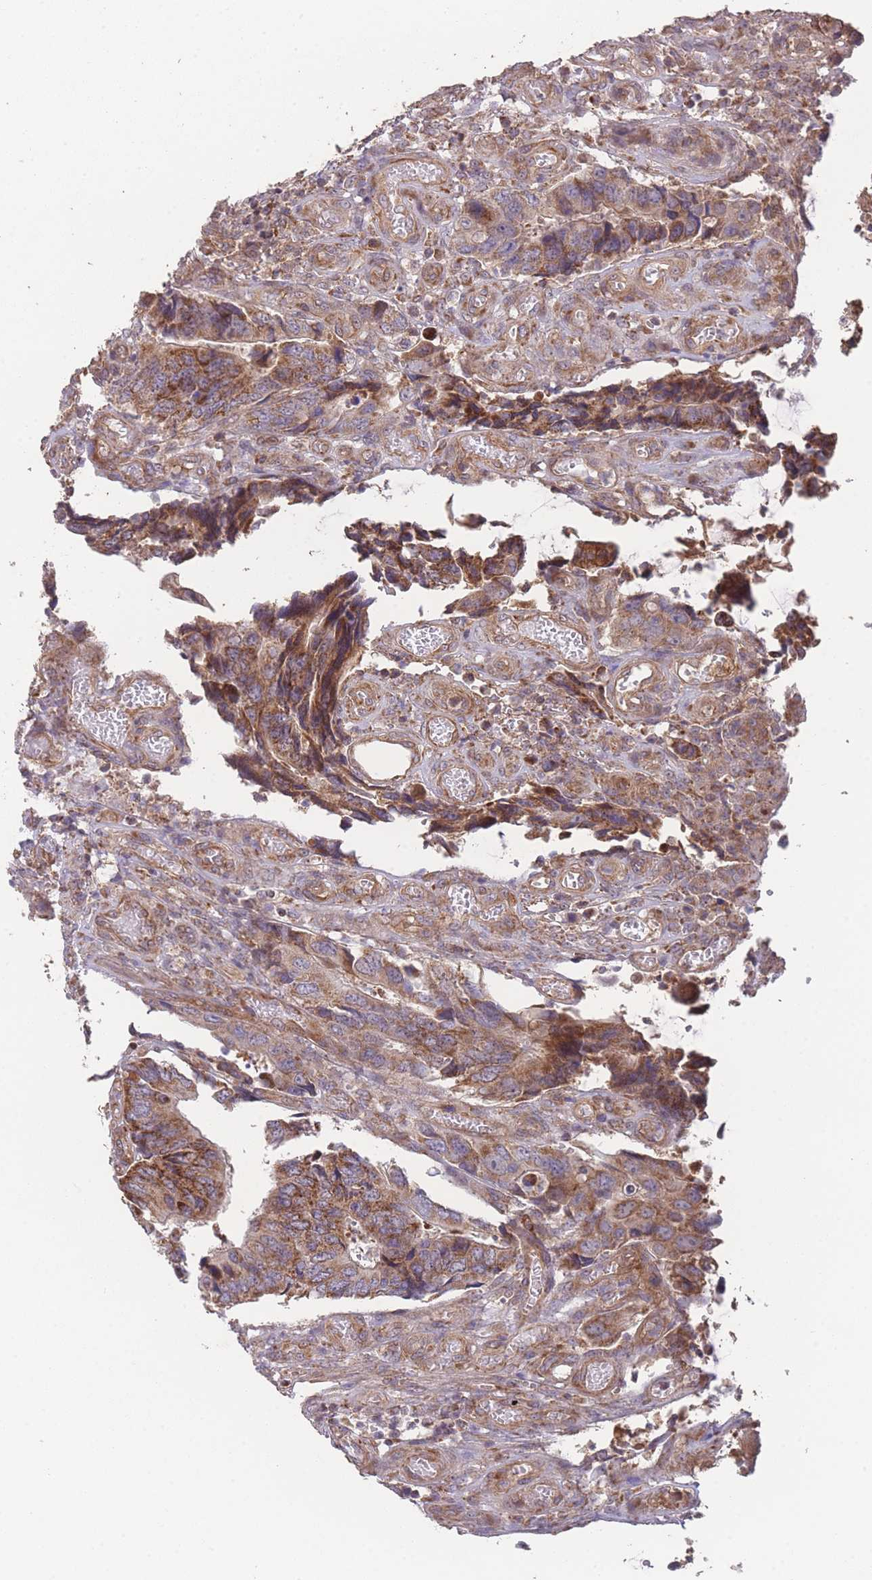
{"staining": {"intensity": "moderate", "quantity": ">75%", "location": "cytoplasmic/membranous"}, "tissue": "colorectal cancer", "cell_type": "Tumor cells", "image_type": "cancer", "snomed": [{"axis": "morphology", "description": "Adenocarcinoma, NOS"}, {"axis": "topography", "description": "Colon"}], "caption": "Brown immunohistochemical staining in colorectal cancer reveals moderate cytoplasmic/membranous positivity in approximately >75% of tumor cells.", "gene": "PXMP4", "patient": {"sex": "male", "age": 87}}